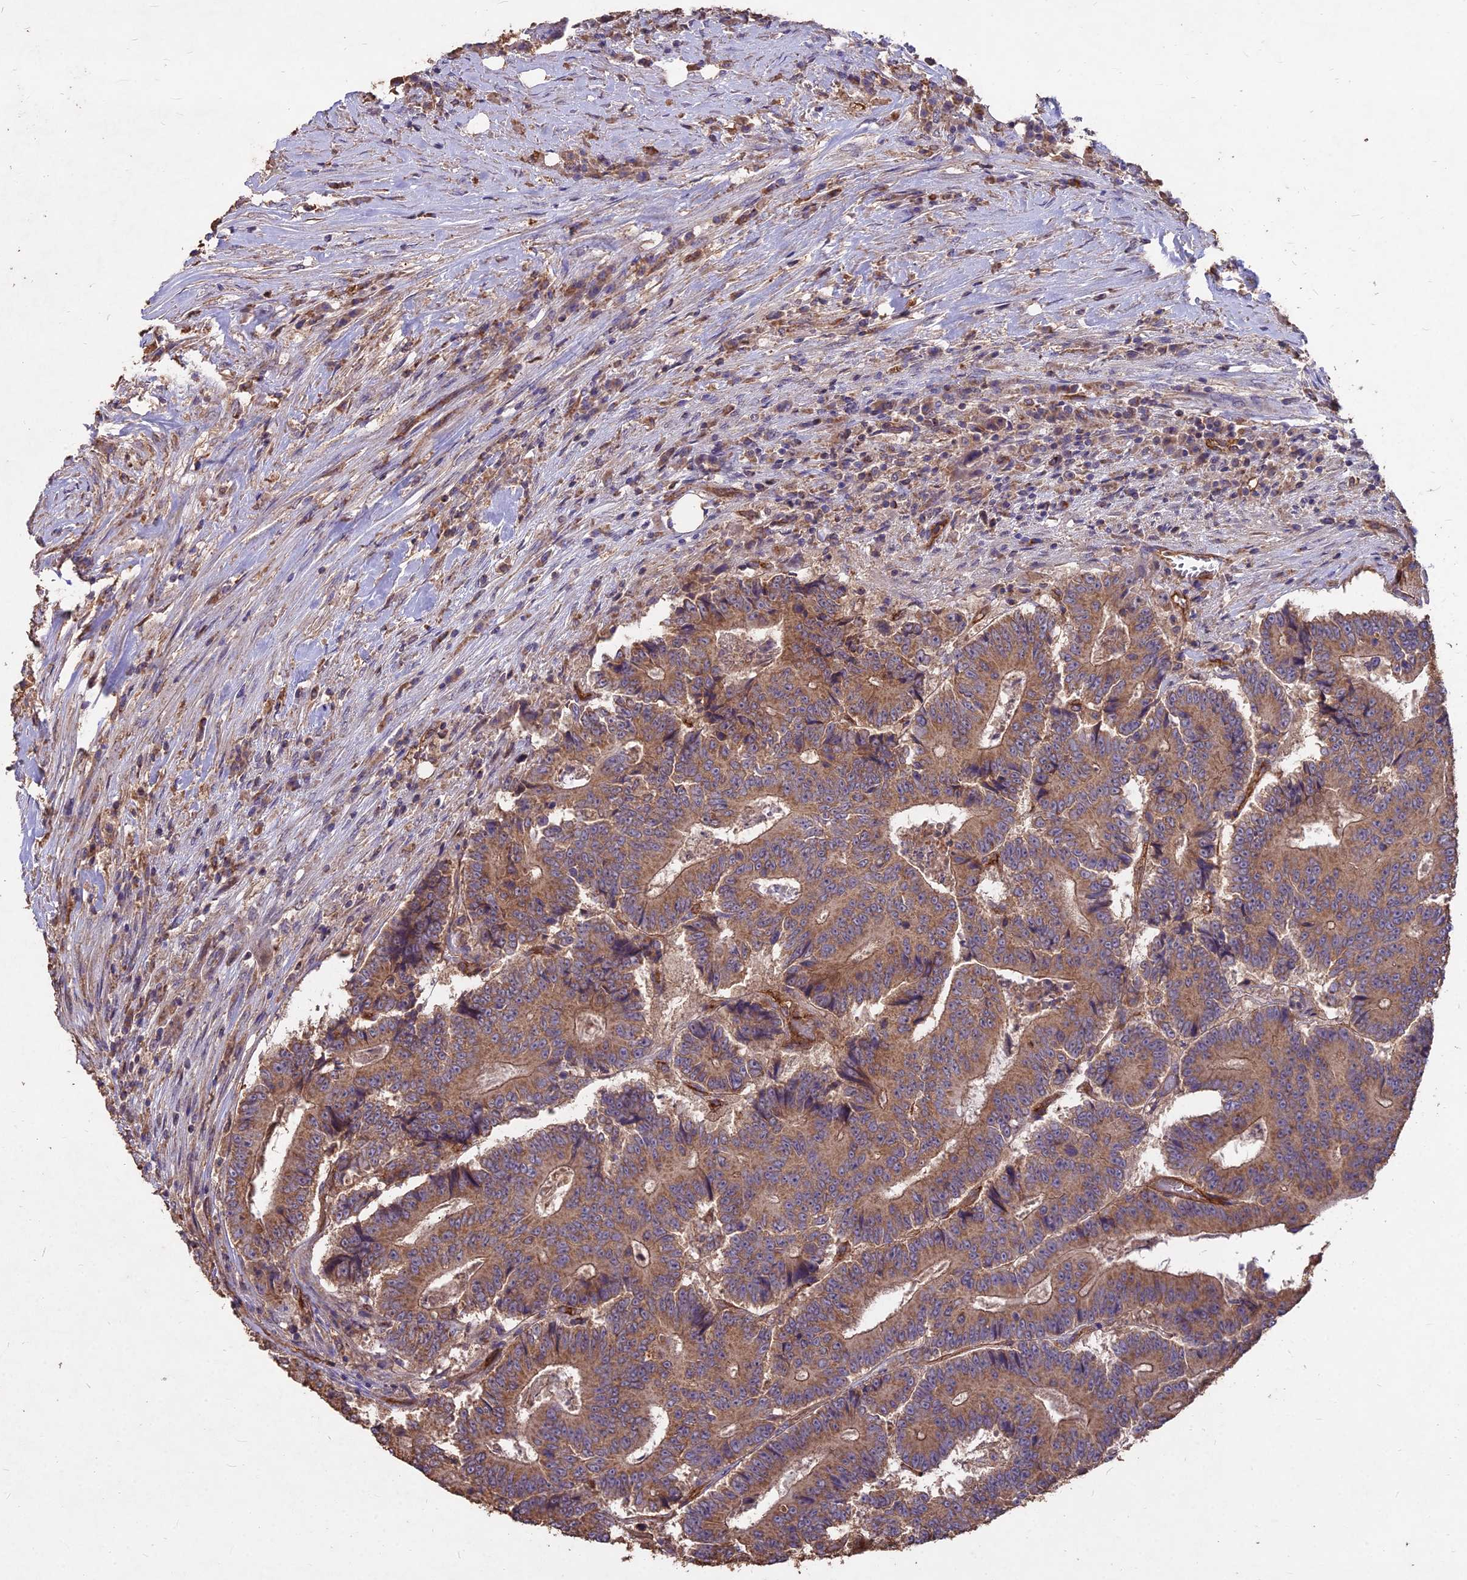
{"staining": {"intensity": "moderate", "quantity": ">75%", "location": "cytoplasmic/membranous"}, "tissue": "colorectal cancer", "cell_type": "Tumor cells", "image_type": "cancer", "snomed": [{"axis": "morphology", "description": "Adenocarcinoma, NOS"}, {"axis": "topography", "description": "Colon"}], "caption": "Colorectal adenocarcinoma stained with a protein marker displays moderate staining in tumor cells.", "gene": "CEMIP2", "patient": {"sex": "male", "age": 83}}